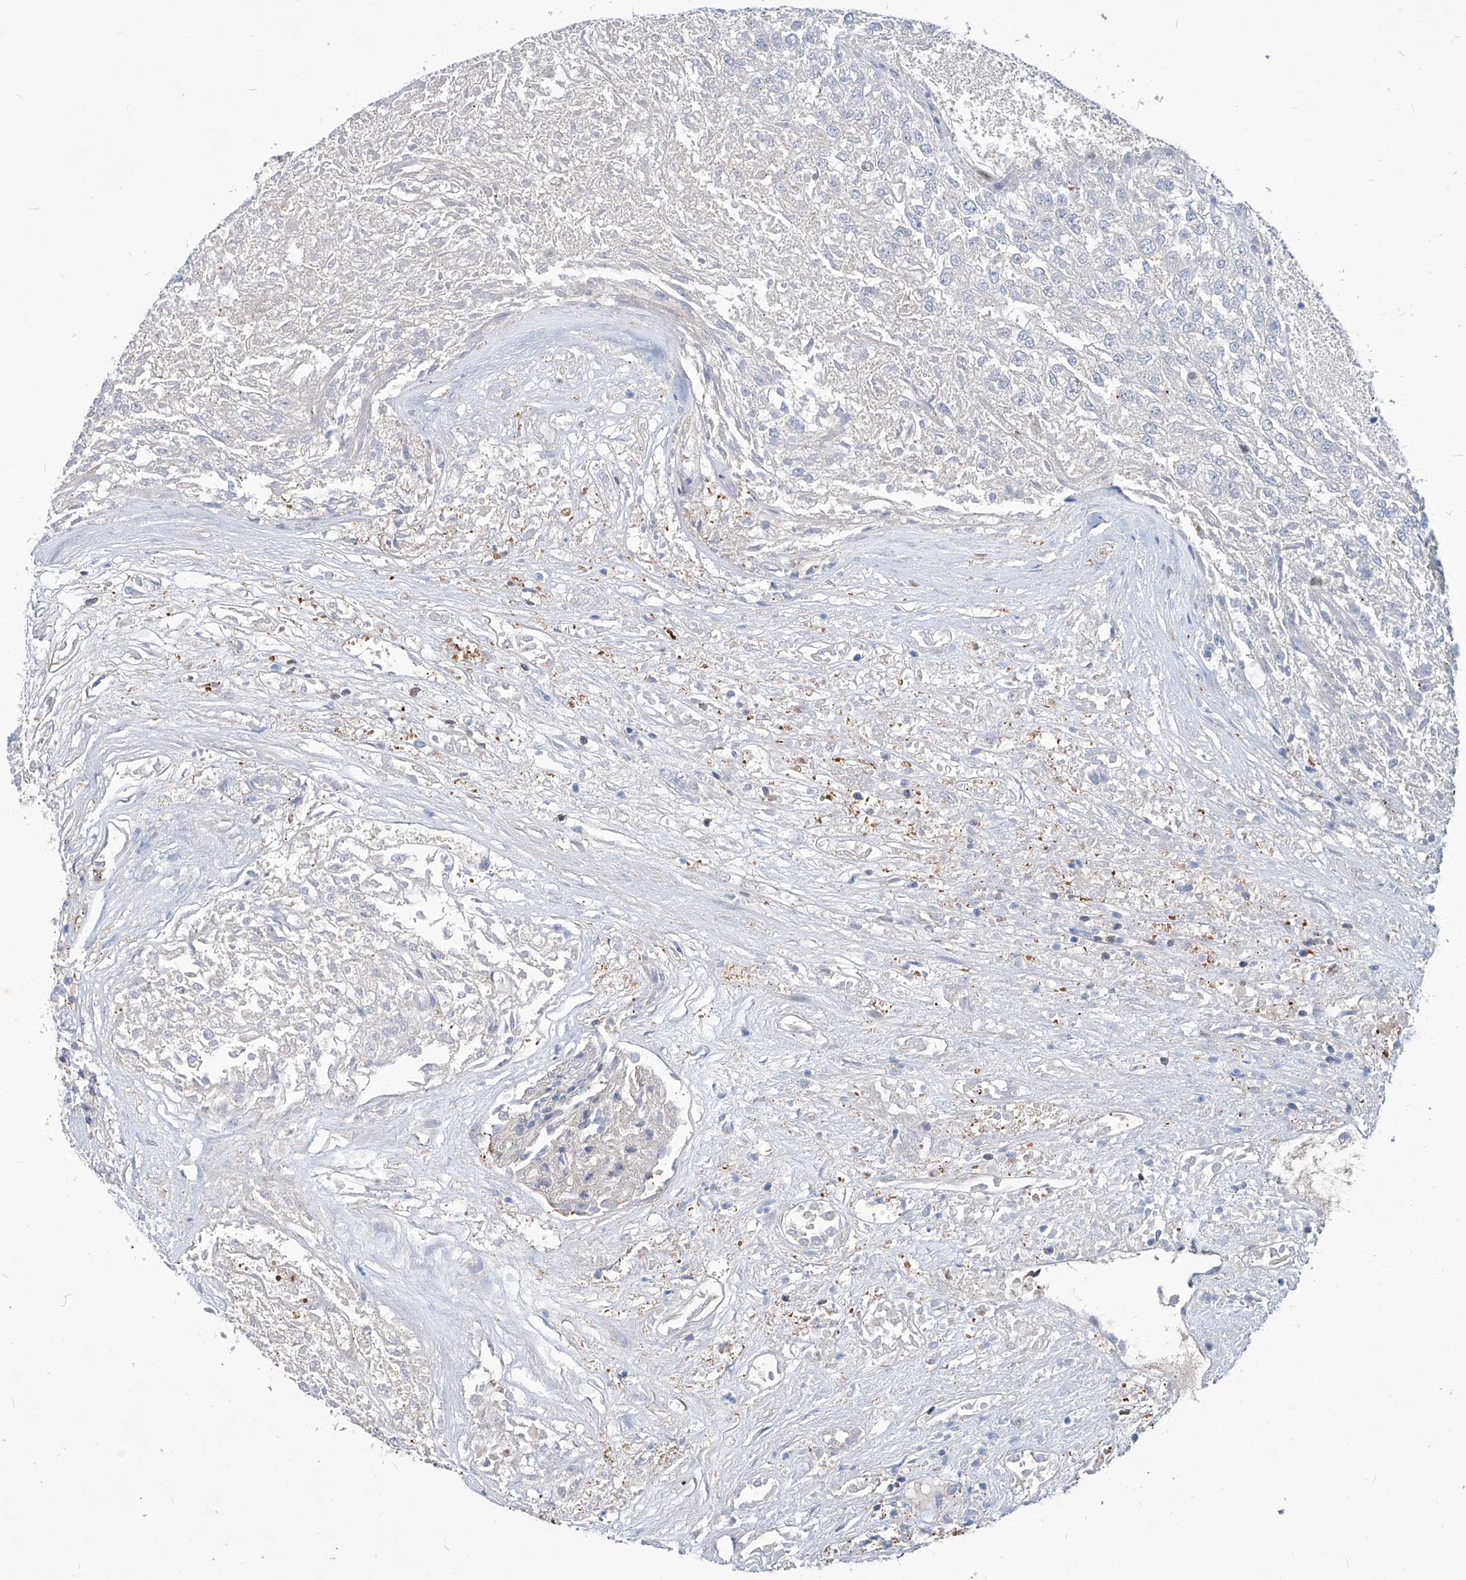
{"staining": {"intensity": "negative", "quantity": "none", "location": "none"}, "tissue": "renal cancer", "cell_type": "Tumor cells", "image_type": "cancer", "snomed": [{"axis": "morphology", "description": "Adenocarcinoma, NOS"}, {"axis": "topography", "description": "Kidney"}], "caption": "Renal adenocarcinoma stained for a protein using immunohistochemistry (IHC) shows no staining tumor cells.", "gene": "PSMB1", "patient": {"sex": "female", "age": 54}}